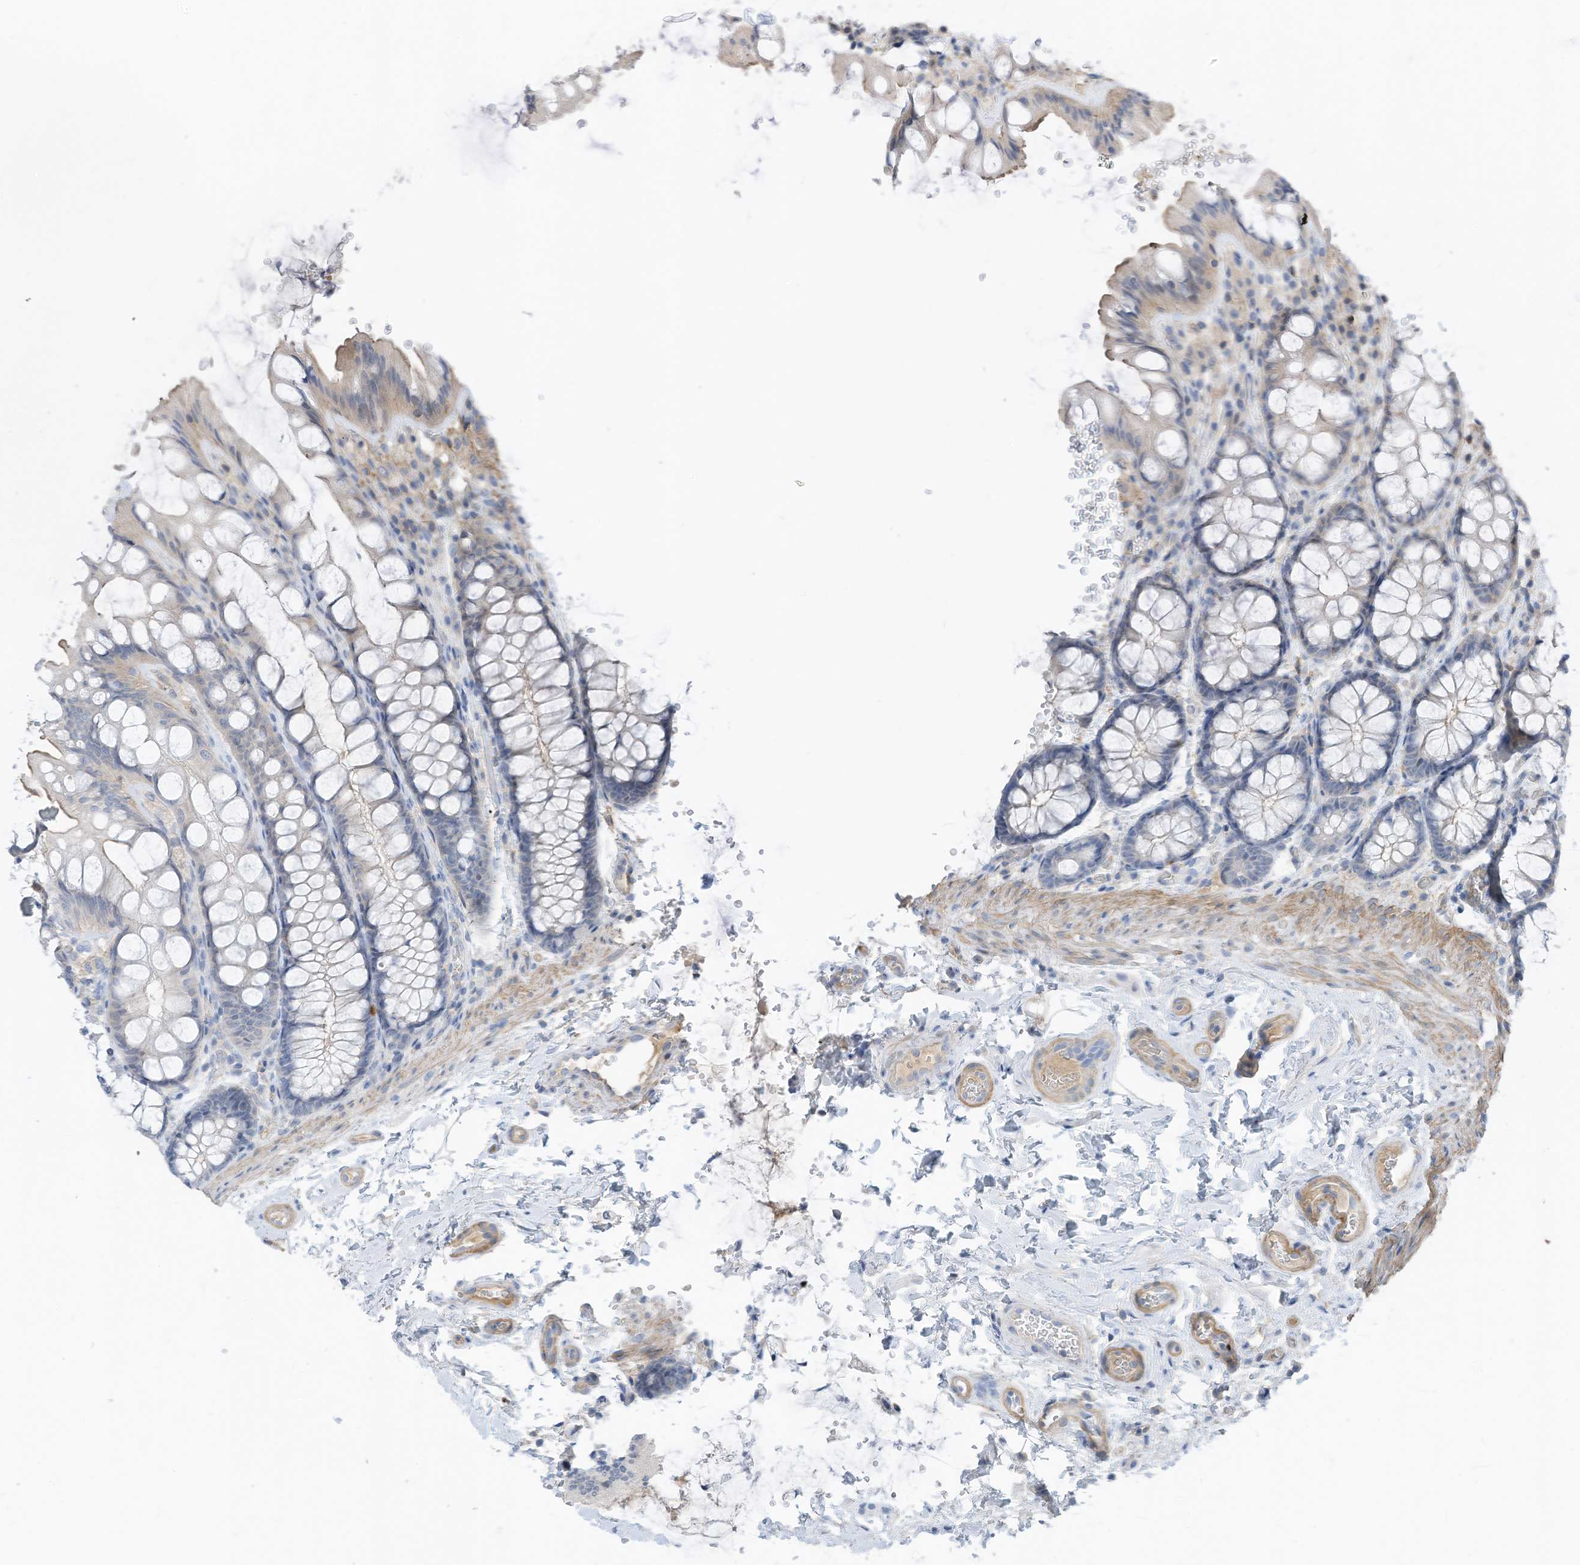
{"staining": {"intensity": "negative", "quantity": "none", "location": "none"}, "tissue": "colon", "cell_type": "Endothelial cells", "image_type": "normal", "snomed": [{"axis": "morphology", "description": "Normal tissue, NOS"}, {"axis": "topography", "description": "Colon"}], "caption": "Immunohistochemical staining of benign human colon demonstrates no significant positivity in endothelial cells. The staining is performed using DAB brown chromogen with nuclei counter-stained in using hematoxylin.", "gene": "SLFN14", "patient": {"sex": "male", "age": 47}}